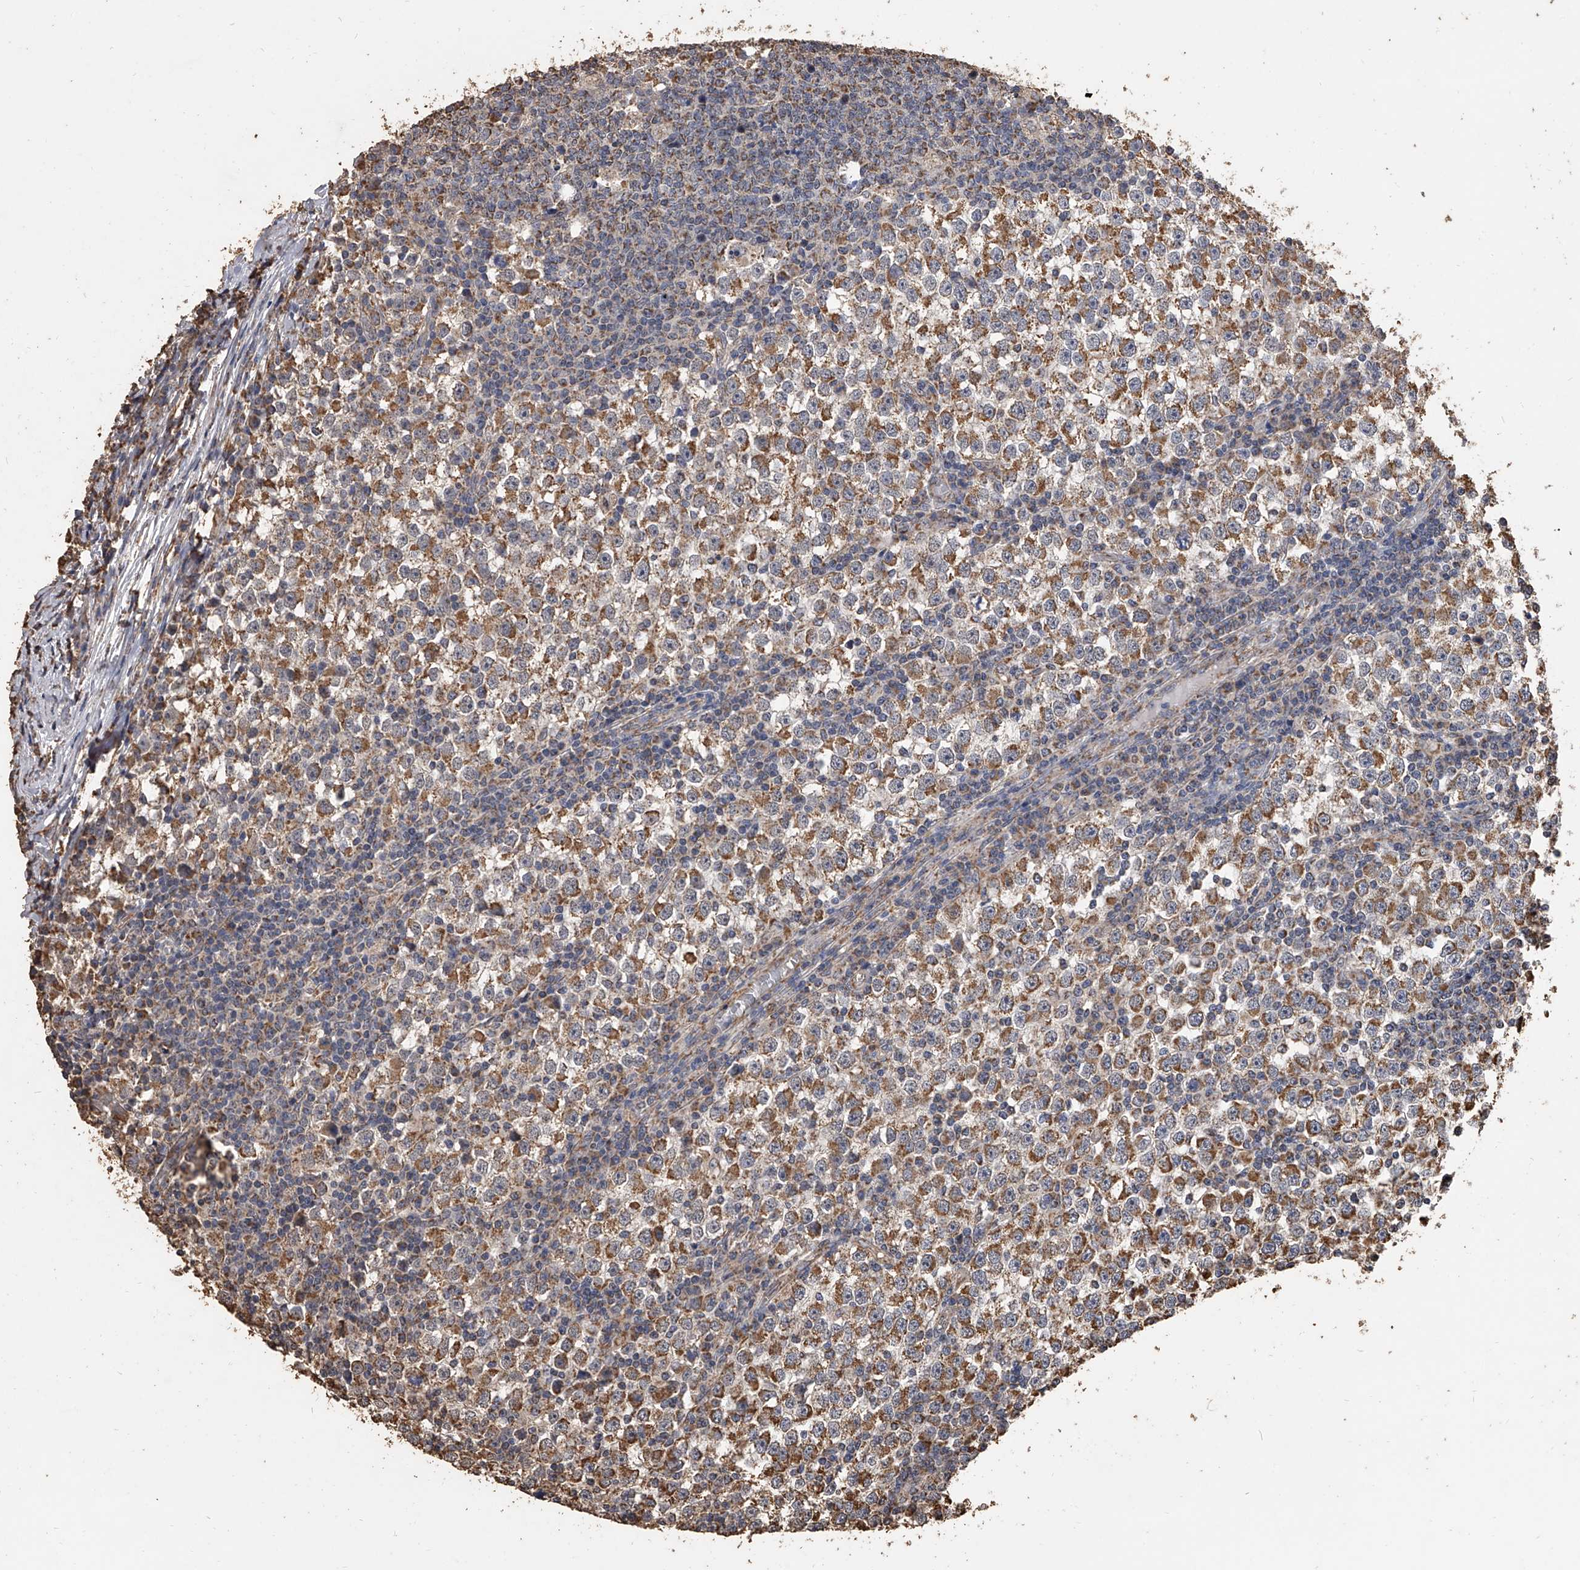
{"staining": {"intensity": "moderate", "quantity": ">75%", "location": "cytoplasmic/membranous"}, "tissue": "testis cancer", "cell_type": "Tumor cells", "image_type": "cancer", "snomed": [{"axis": "morphology", "description": "Seminoma, NOS"}, {"axis": "topography", "description": "Testis"}], "caption": "There is medium levels of moderate cytoplasmic/membranous expression in tumor cells of testis seminoma, as demonstrated by immunohistochemical staining (brown color).", "gene": "MRPL28", "patient": {"sex": "male", "age": 65}}